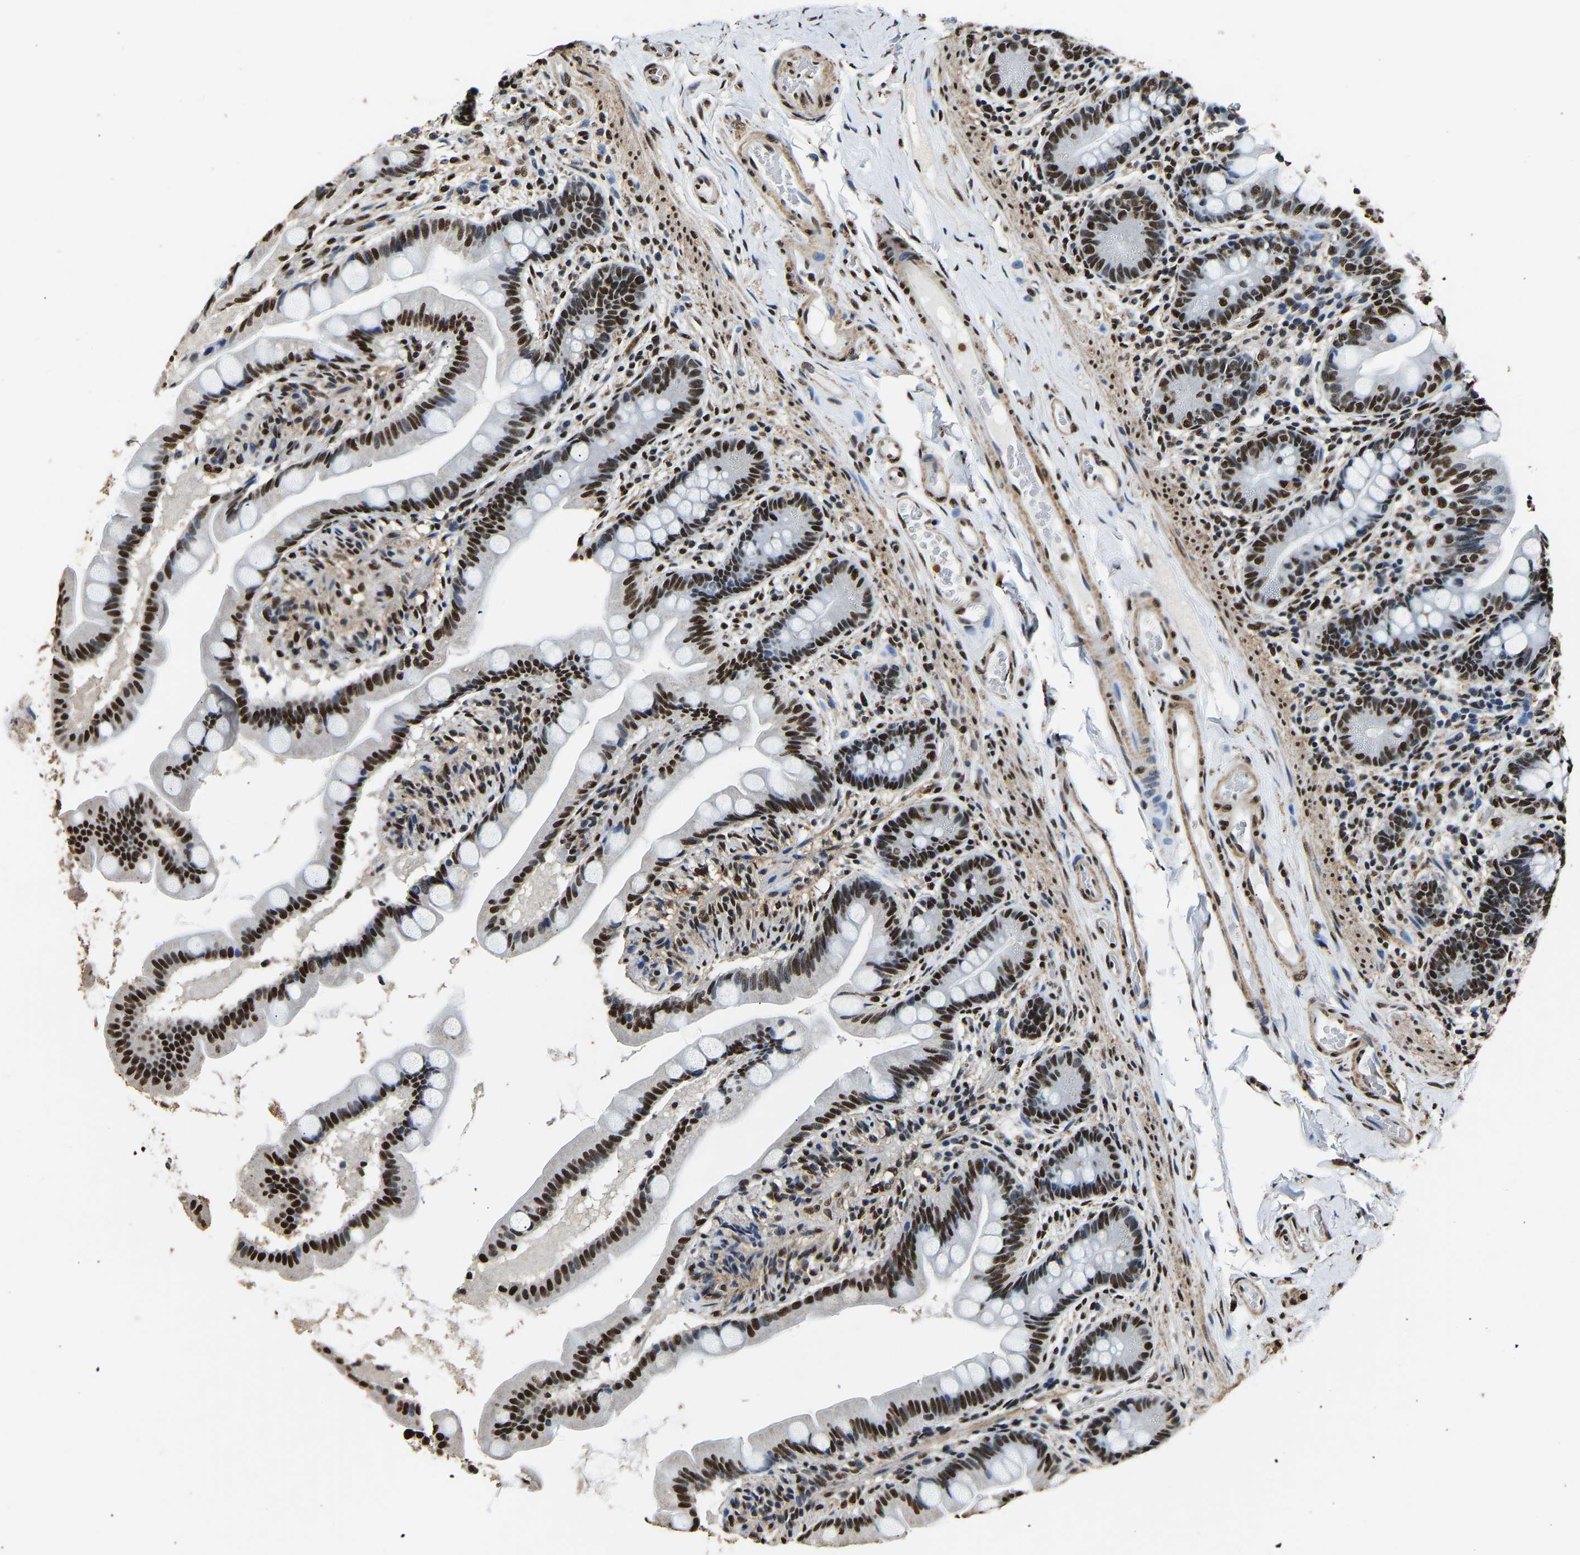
{"staining": {"intensity": "strong", "quantity": ">75%", "location": "nuclear"}, "tissue": "small intestine", "cell_type": "Glandular cells", "image_type": "normal", "snomed": [{"axis": "morphology", "description": "Normal tissue, NOS"}, {"axis": "topography", "description": "Small intestine"}], "caption": "Immunohistochemical staining of benign small intestine reveals >75% levels of strong nuclear protein expression in about >75% of glandular cells. Ihc stains the protein of interest in brown and the nuclei are stained blue.", "gene": "SAFB", "patient": {"sex": "female", "age": 56}}